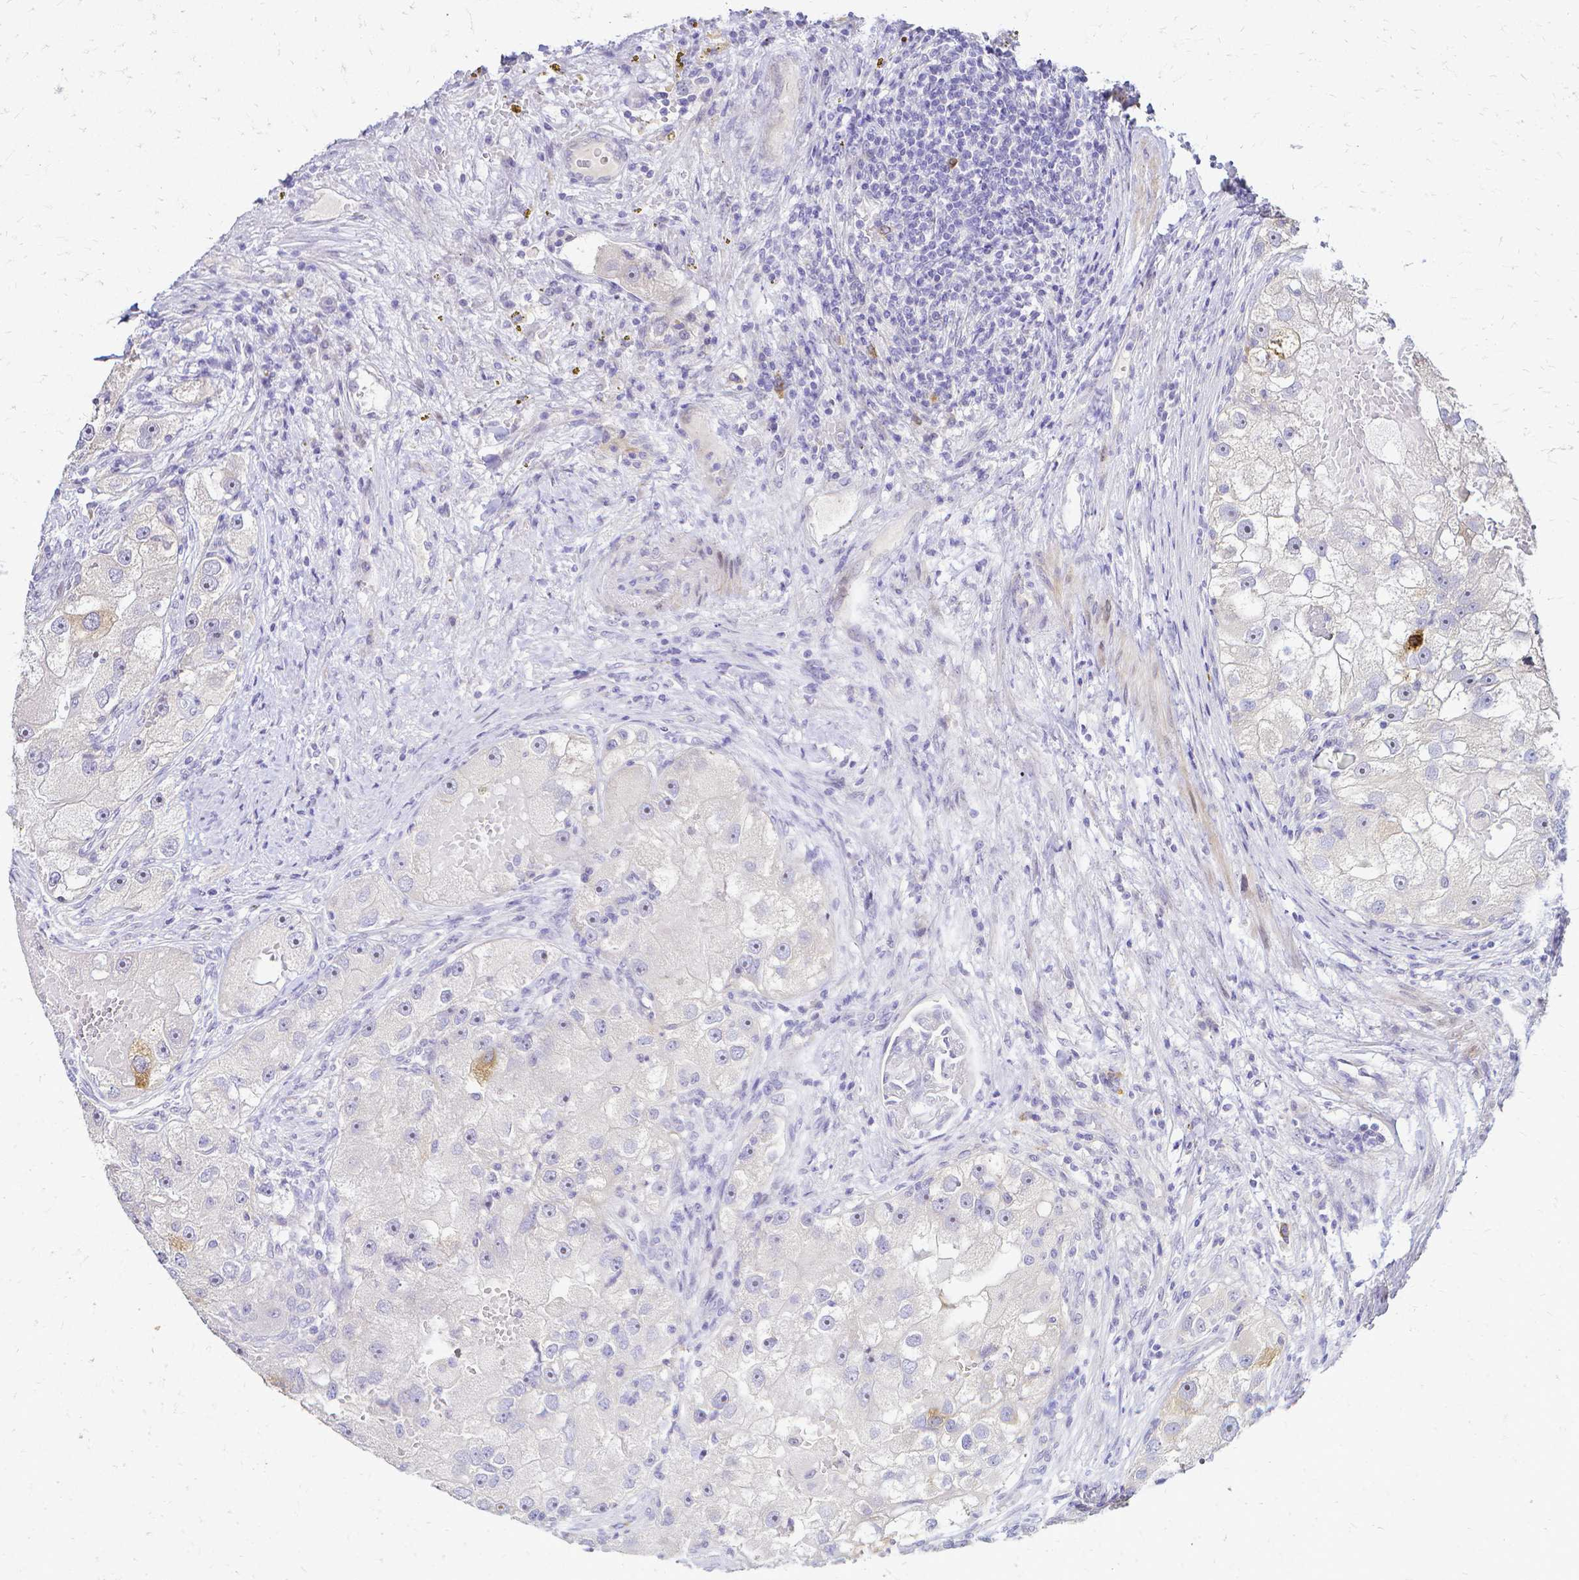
{"staining": {"intensity": "moderate", "quantity": "<25%", "location": "cytoplasmic/membranous"}, "tissue": "renal cancer", "cell_type": "Tumor cells", "image_type": "cancer", "snomed": [{"axis": "morphology", "description": "Adenocarcinoma, NOS"}, {"axis": "topography", "description": "Kidney"}], "caption": "Immunohistochemical staining of renal adenocarcinoma demonstrates low levels of moderate cytoplasmic/membranous expression in about <25% of tumor cells. The protein of interest is stained brown, and the nuclei are stained in blue (DAB (3,3'-diaminobenzidine) IHC with brightfield microscopy, high magnification).", "gene": "CCNB1", "patient": {"sex": "male", "age": 63}}